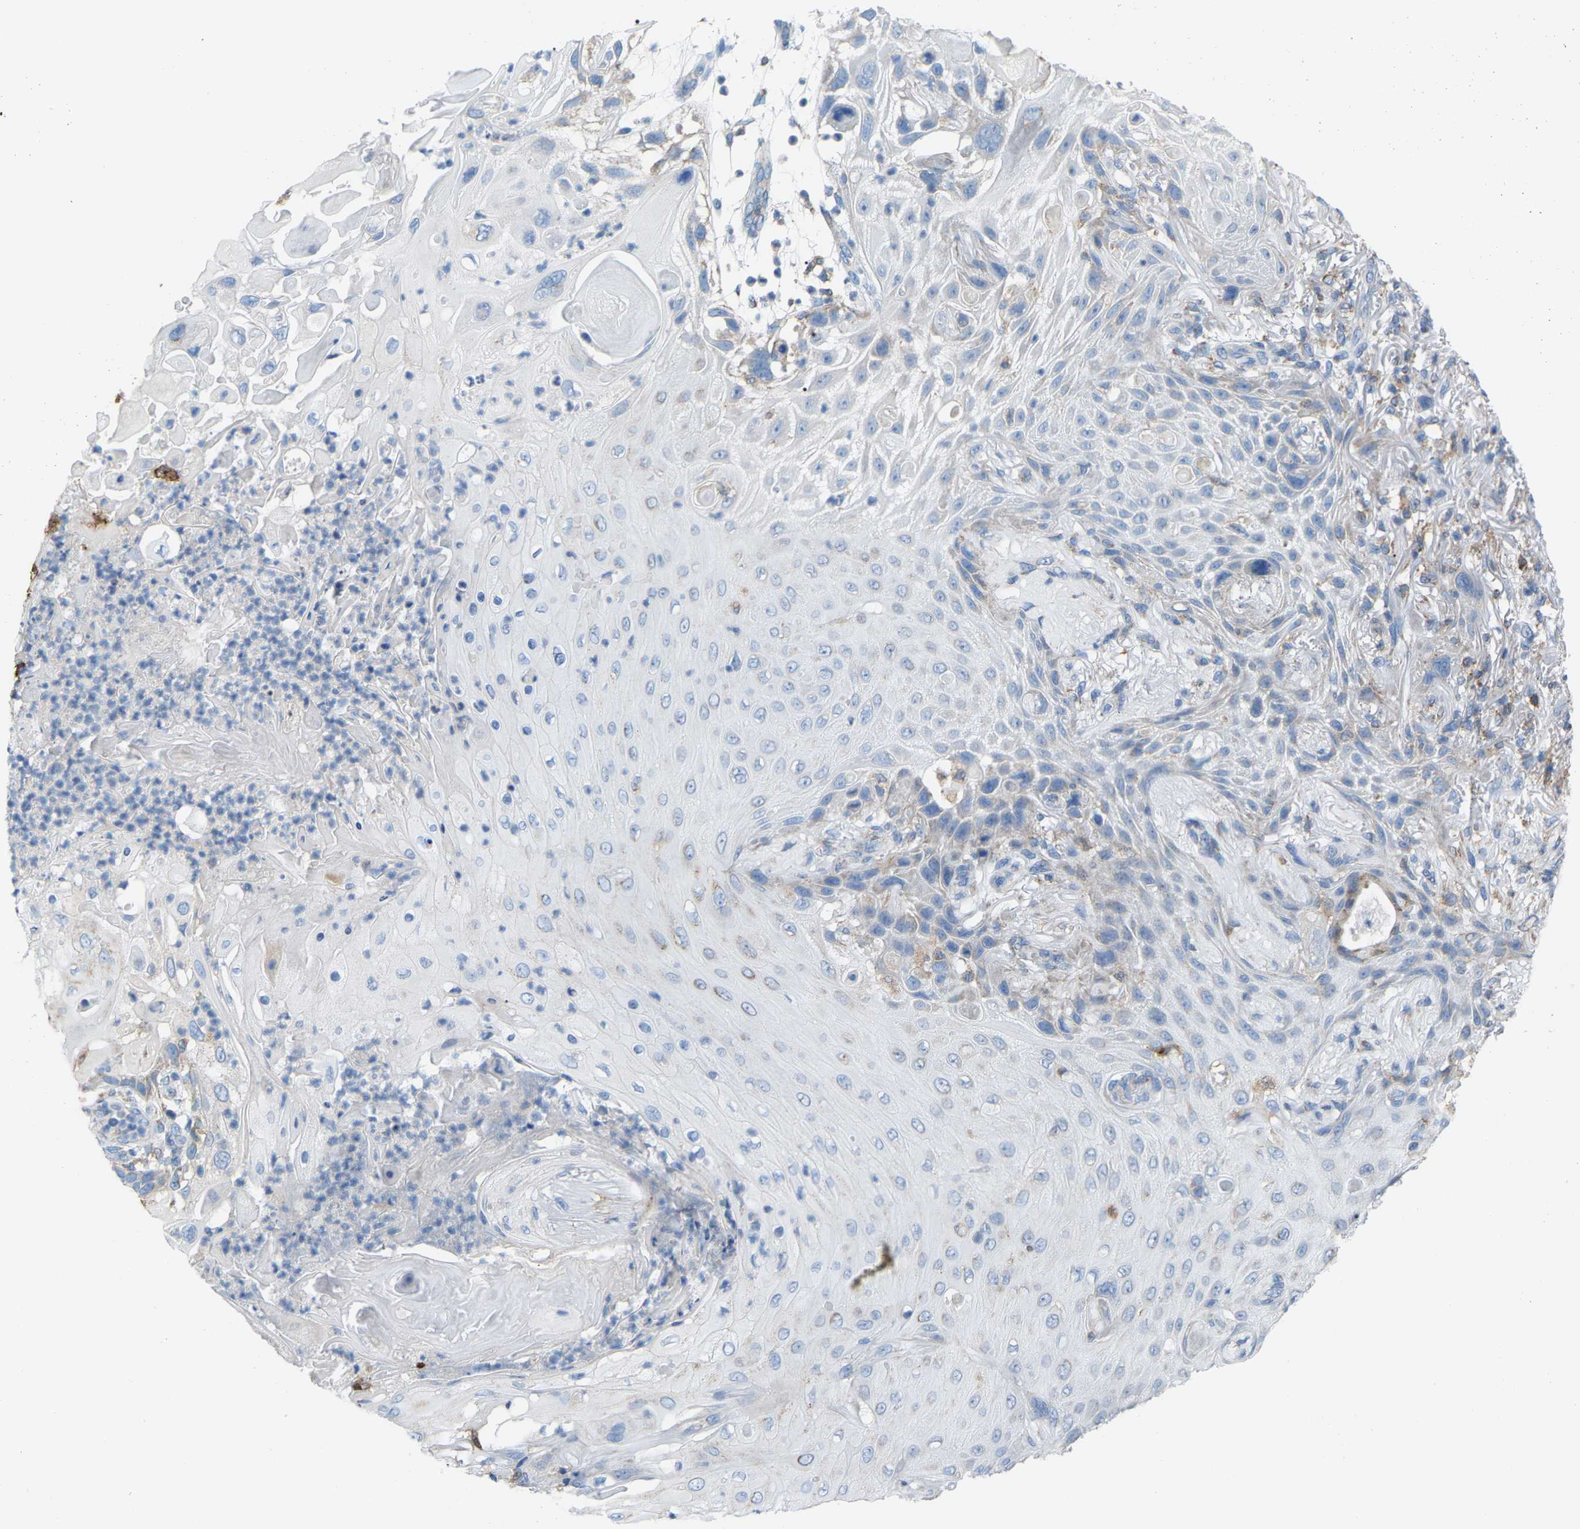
{"staining": {"intensity": "negative", "quantity": "none", "location": "none"}, "tissue": "skin cancer", "cell_type": "Tumor cells", "image_type": "cancer", "snomed": [{"axis": "morphology", "description": "Squamous cell carcinoma, NOS"}, {"axis": "topography", "description": "Skin"}], "caption": "Immunohistochemical staining of human squamous cell carcinoma (skin) exhibits no significant expression in tumor cells.", "gene": "CROT", "patient": {"sex": "female", "age": 77}}